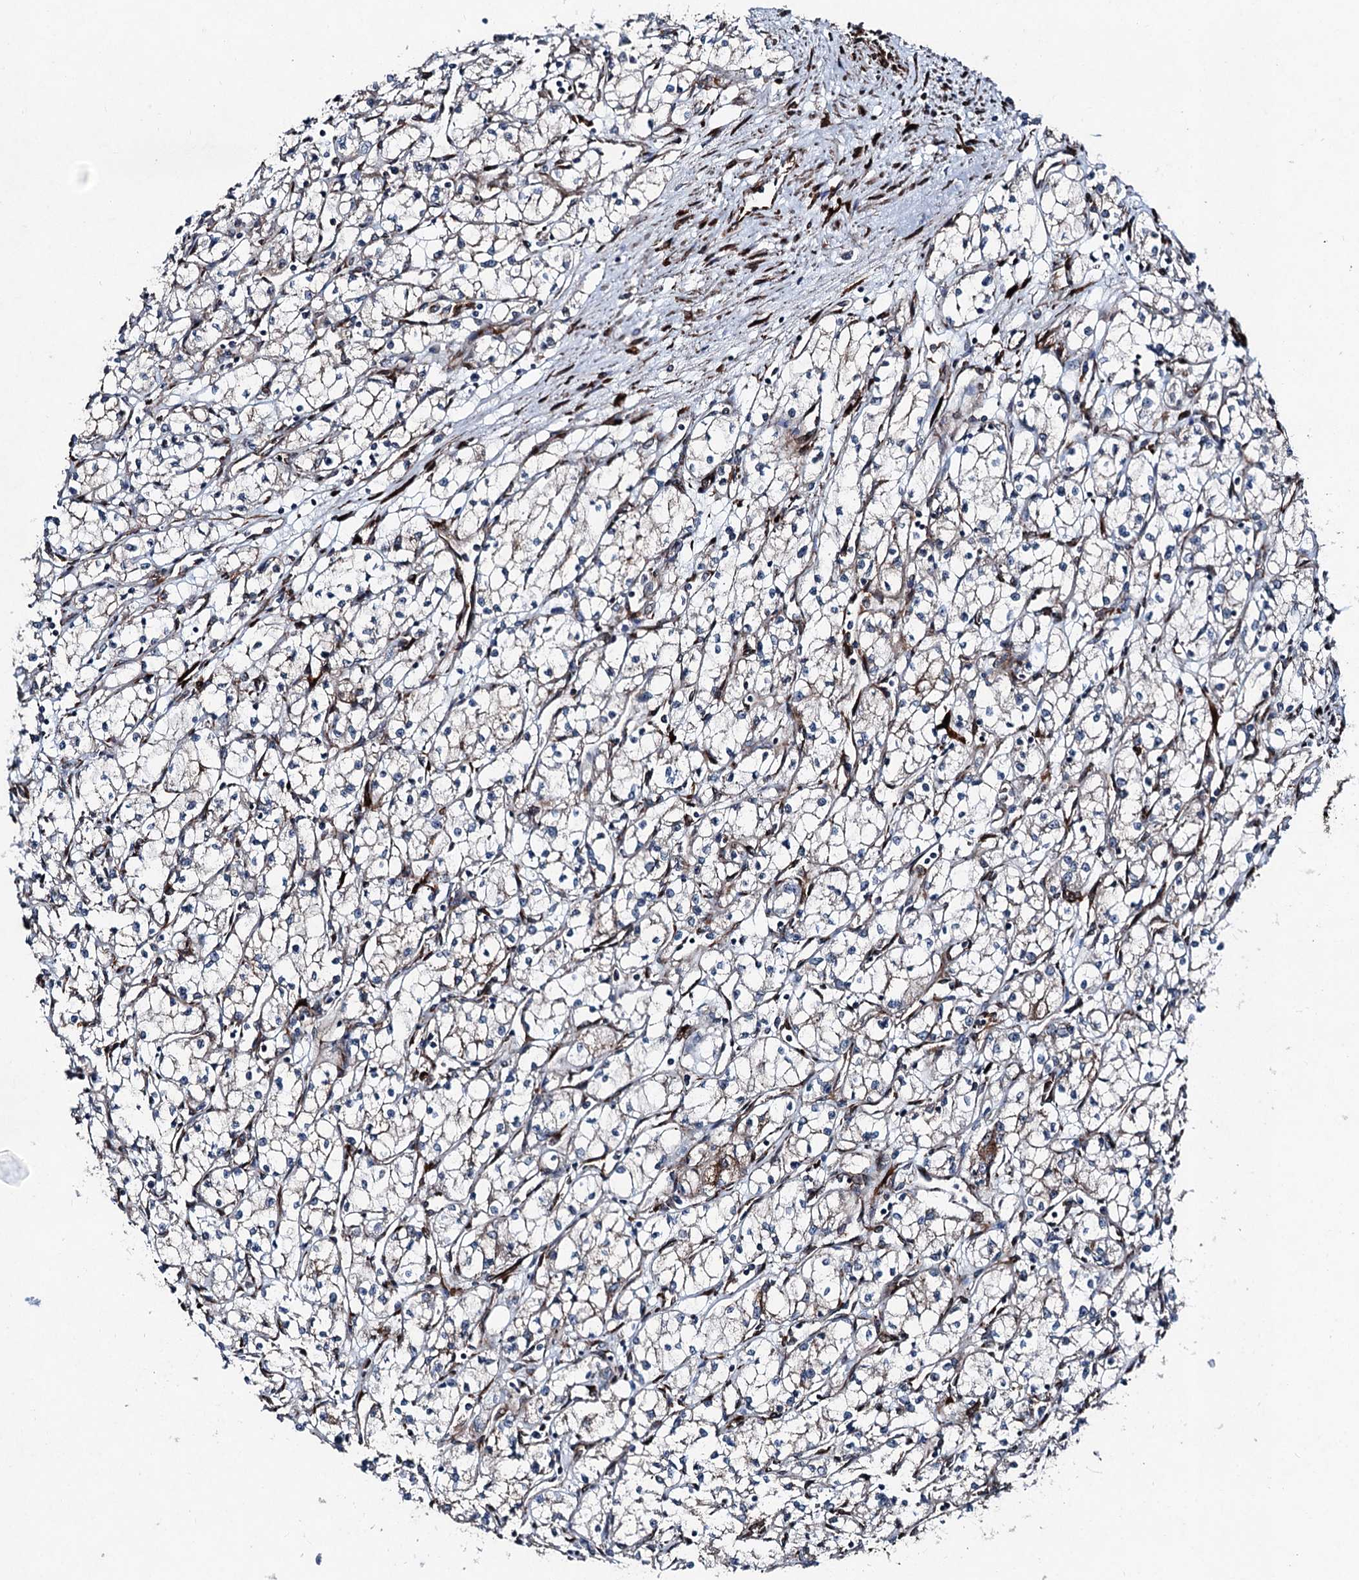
{"staining": {"intensity": "negative", "quantity": "none", "location": "none"}, "tissue": "renal cancer", "cell_type": "Tumor cells", "image_type": "cancer", "snomed": [{"axis": "morphology", "description": "Adenocarcinoma, NOS"}, {"axis": "topography", "description": "Kidney"}], "caption": "Adenocarcinoma (renal) was stained to show a protein in brown. There is no significant staining in tumor cells.", "gene": "DDIAS", "patient": {"sex": "male", "age": 59}}